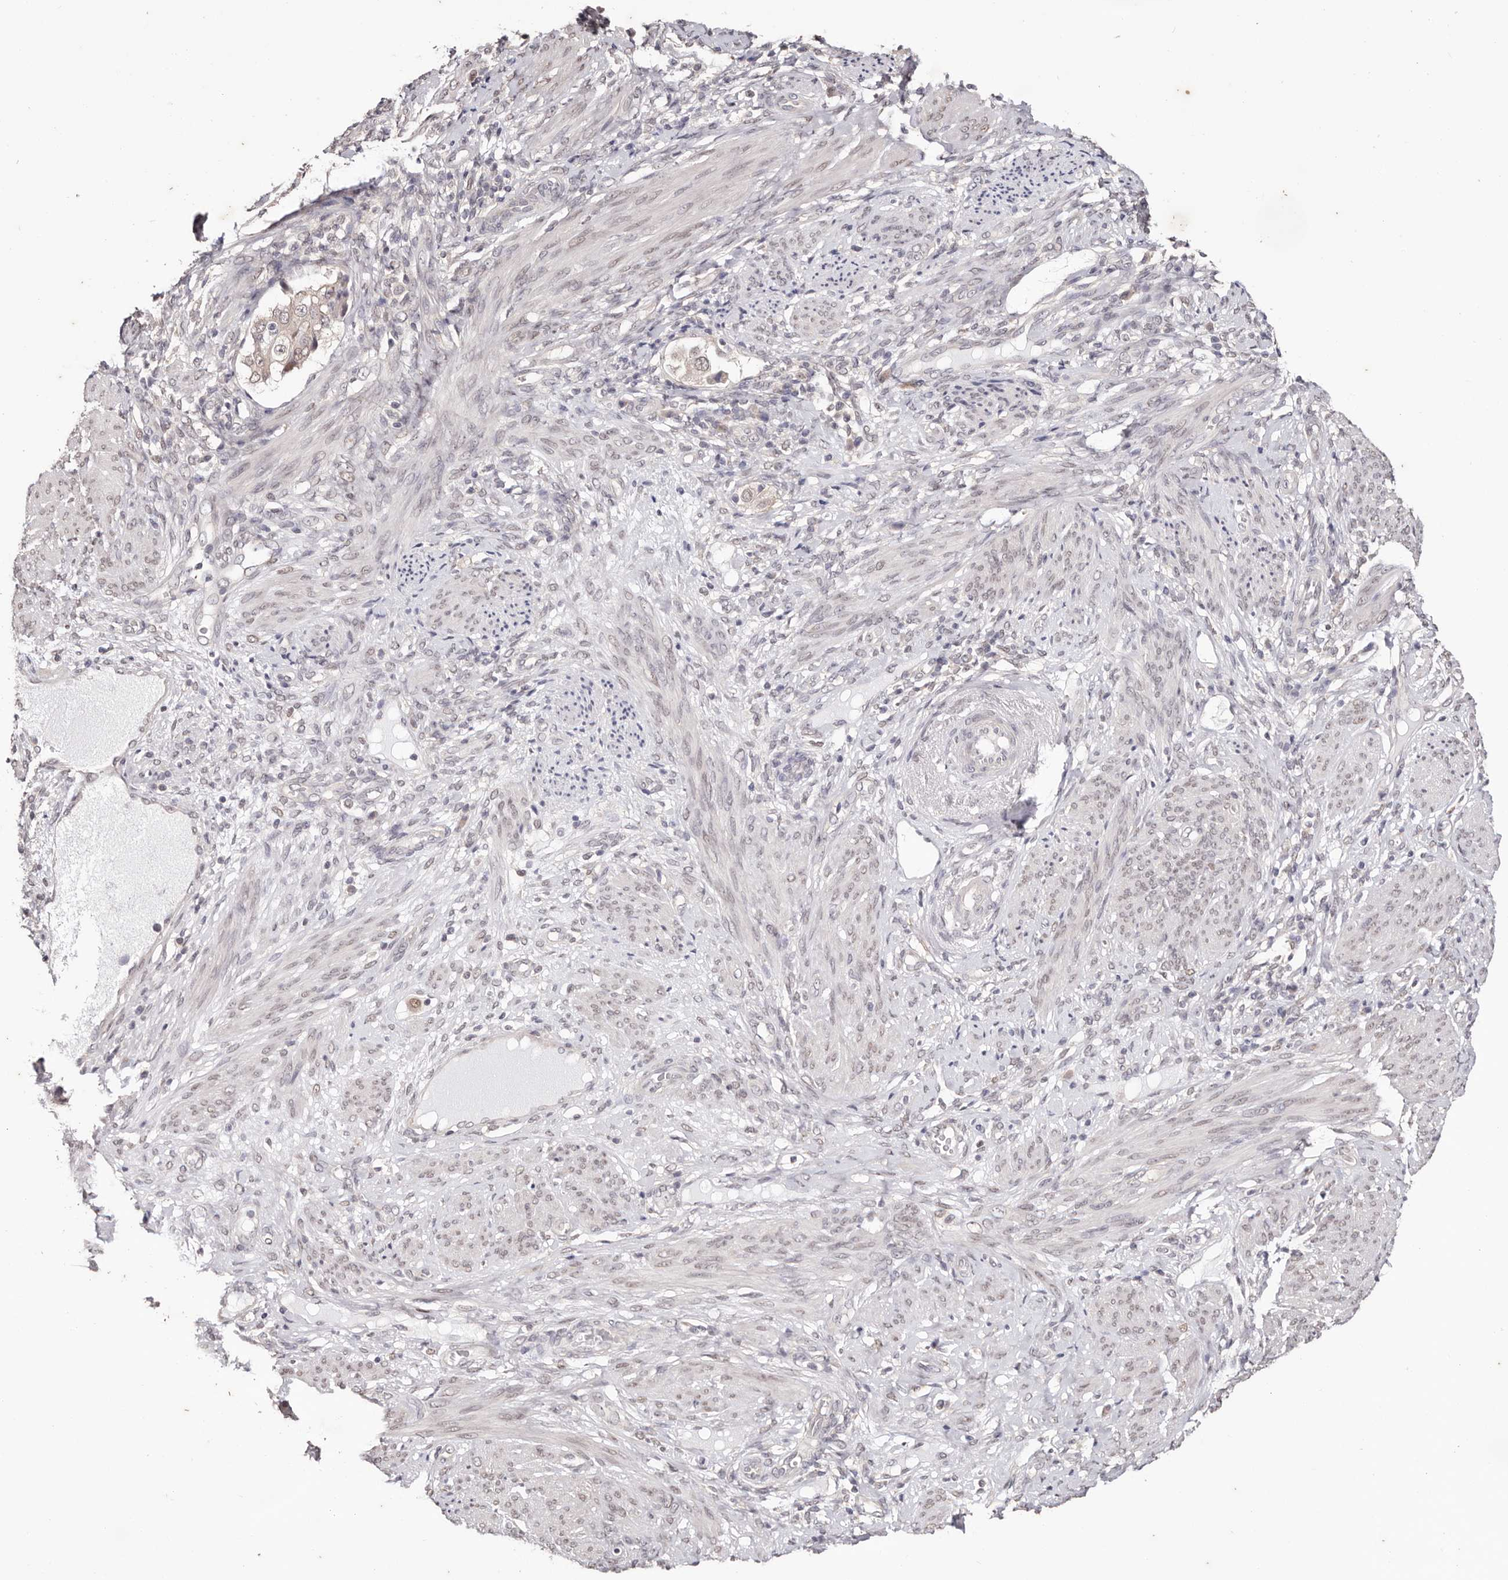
{"staining": {"intensity": "negative", "quantity": "none", "location": "none"}, "tissue": "endometrial cancer", "cell_type": "Tumor cells", "image_type": "cancer", "snomed": [{"axis": "morphology", "description": "Adenocarcinoma, NOS"}, {"axis": "topography", "description": "Endometrium"}], "caption": "Tumor cells are negative for brown protein staining in adenocarcinoma (endometrial).", "gene": "TYW3", "patient": {"sex": "female", "age": 85}}